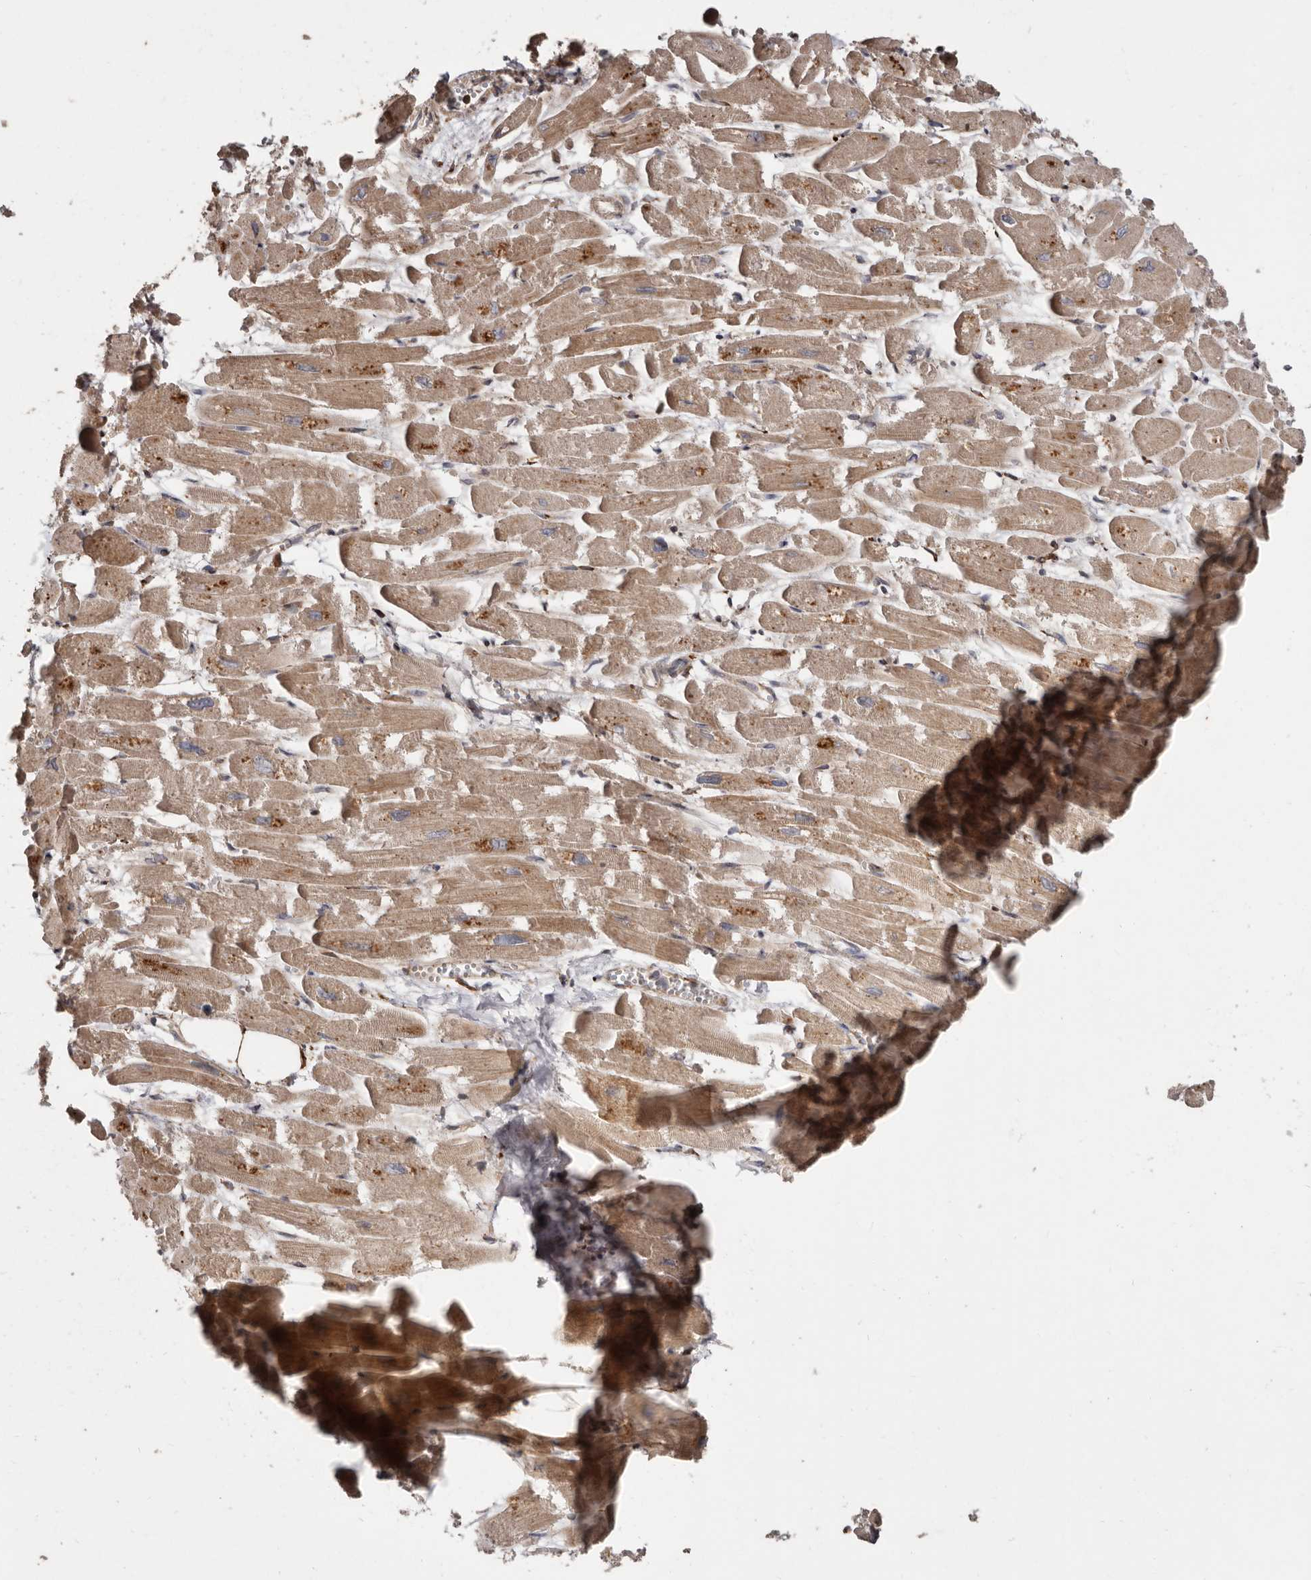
{"staining": {"intensity": "moderate", "quantity": ">75%", "location": "cytoplasmic/membranous"}, "tissue": "heart muscle", "cell_type": "Cardiomyocytes", "image_type": "normal", "snomed": [{"axis": "morphology", "description": "Normal tissue, NOS"}, {"axis": "topography", "description": "Heart"}], "caption": "Protein staining exhibits moderate cytoplasmic/membranous staining in about >75% of cardiomyocytes in unremarkable heart muscle.", "gene": "FLAD1", "patient": {"sex": "male", "age": 54}}